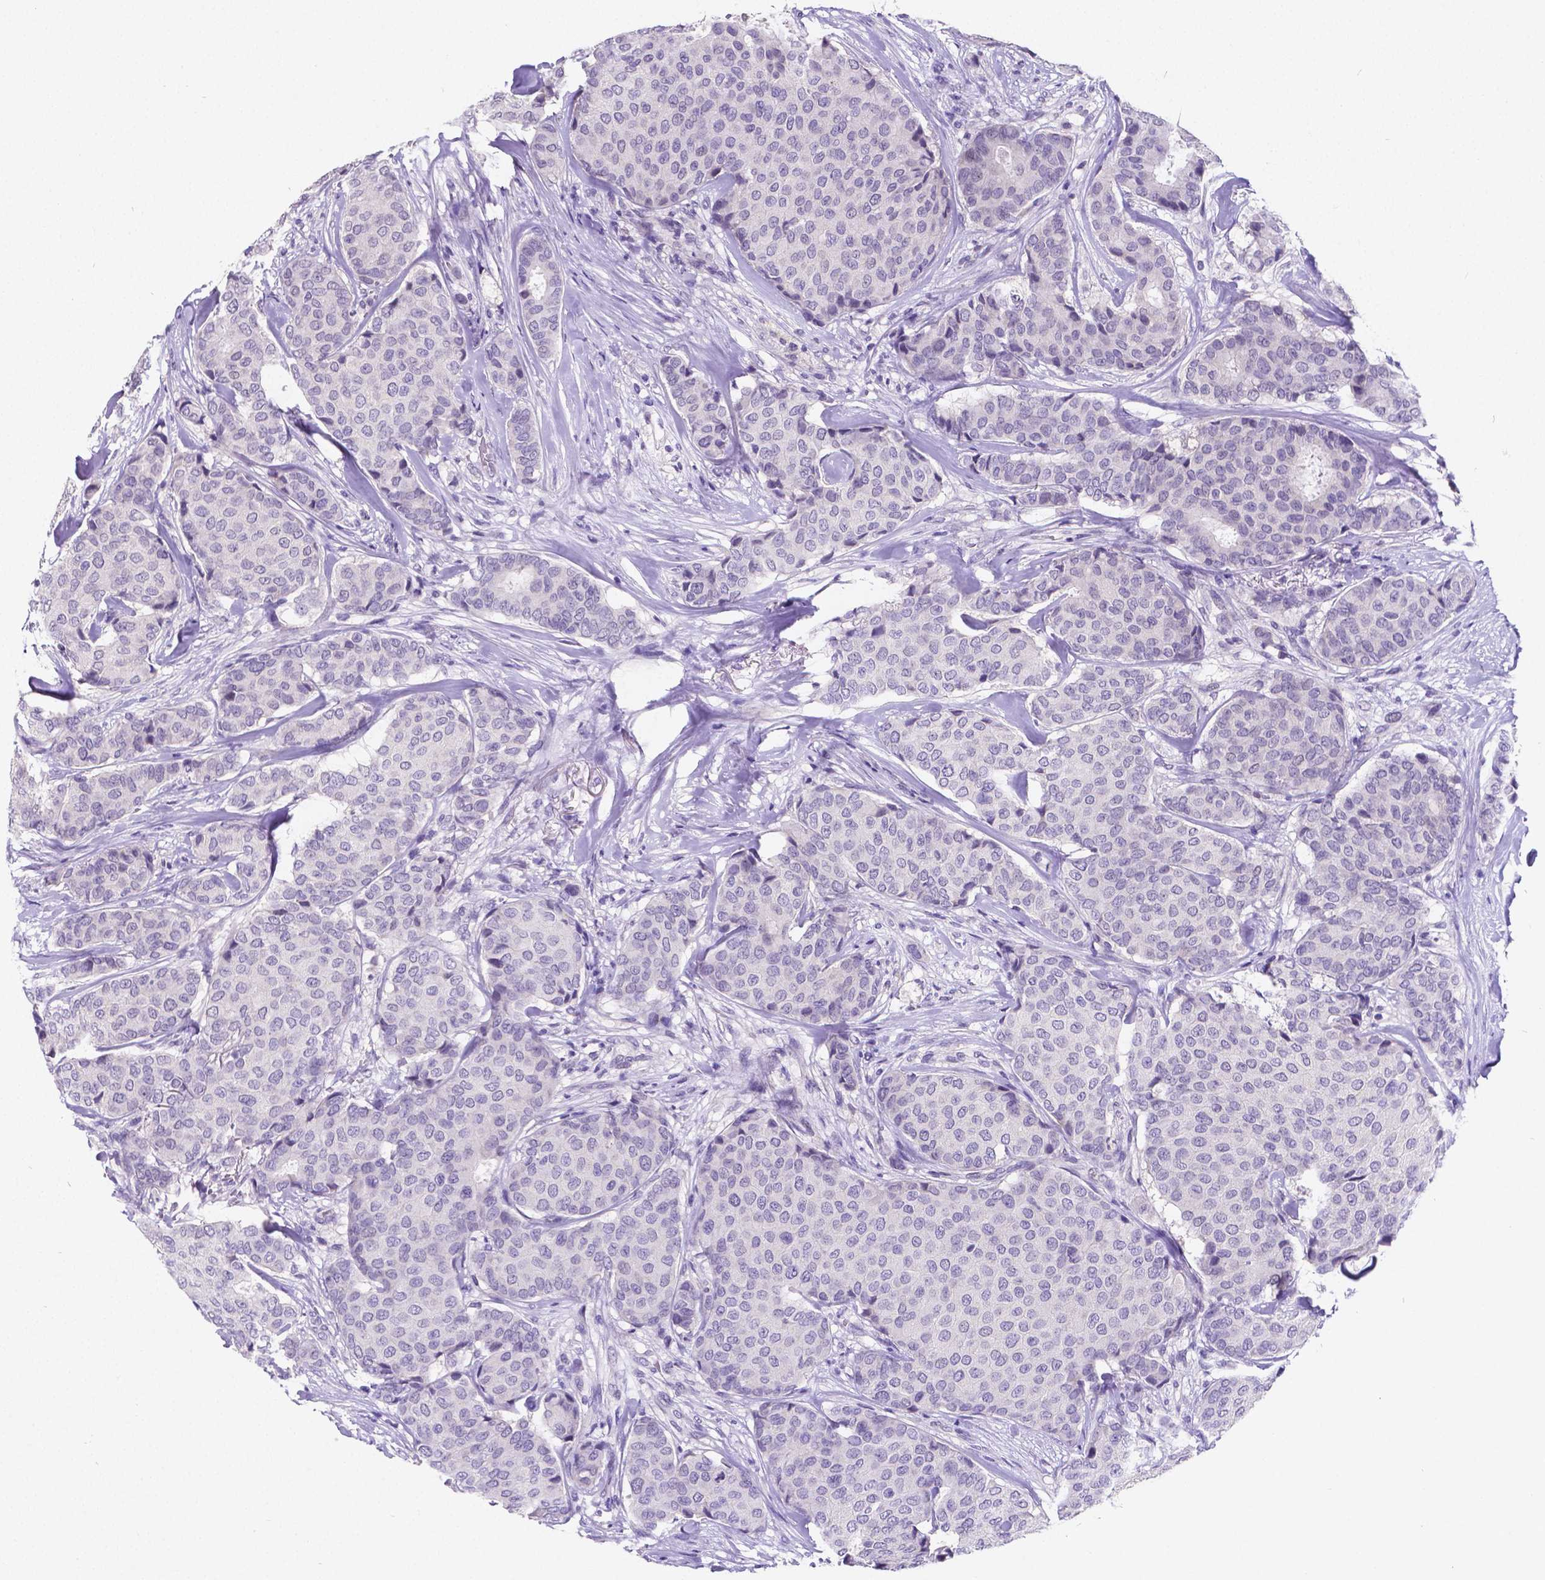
{"staining": {"intensity": "negative", "quantity": "none", "location": "none"}, "tissue": "breast cancer", "cell_type": "Tumor cells", "image_type": "cancer", "snomed": [{"axis": "morphology", "description": "Duct carcinoma"}, {"axis": "topography", "description": "Breast"}], "caption": "Immunohistochemistry (IHC) histopathology image of breast cancer (infiltrating ductal carcinoma) stained for a protein (brown), which reveals no expression in tumor cells. (DAB immunohistochemistry visualized using brightfield microscopy, high magnification).", "gene": "SATB2", "patient": {"sex": "female", "age": 75}}